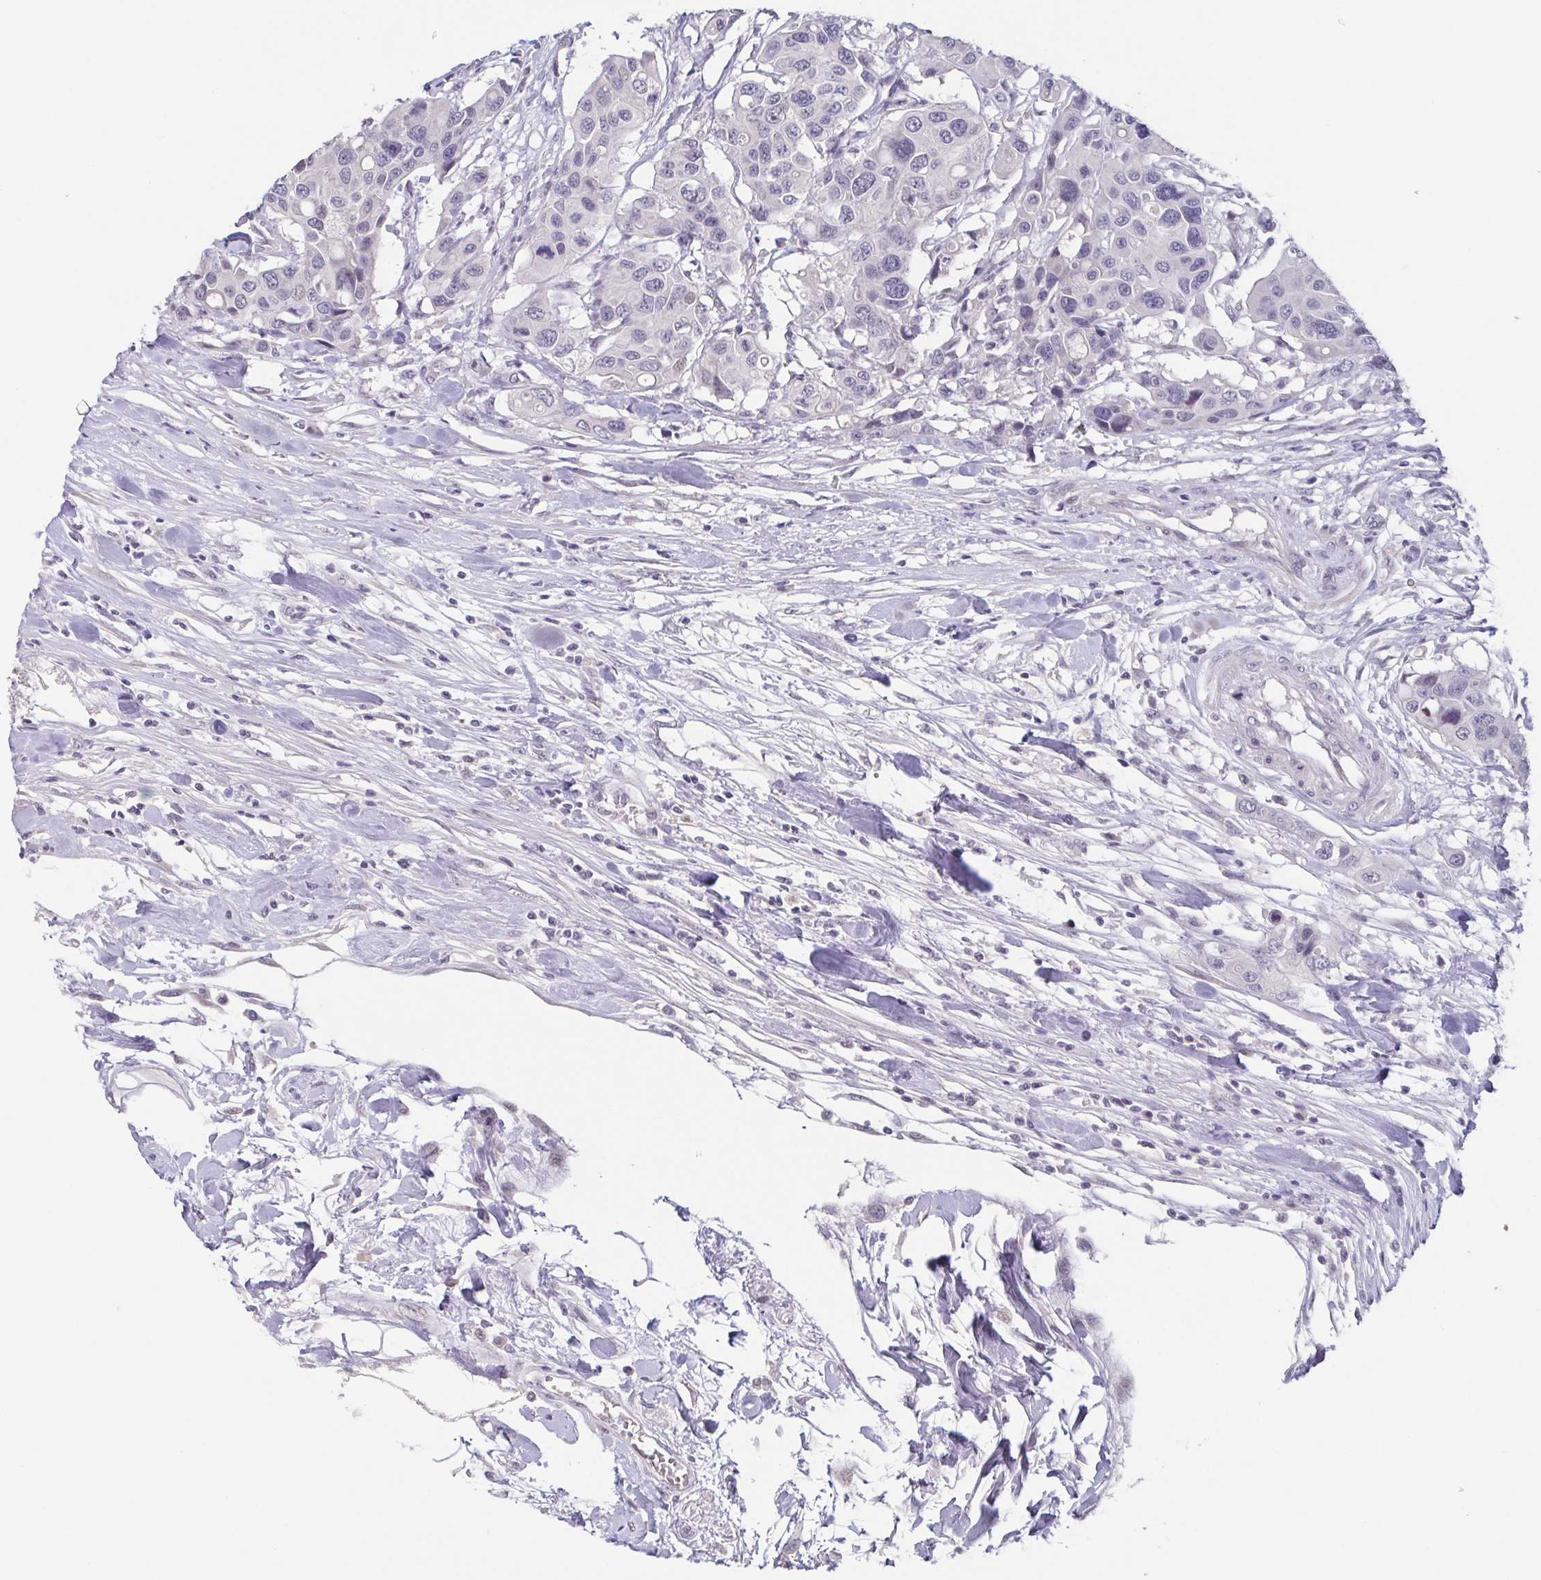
{"staining": {"intensity": "negative", "quantity": "none", "location": "none"}, "tissue": "colorectal cancer", "cell_type": "Tumor cells", "image_type": "cancer", "snomed": [{"axis": "morphology", "description": "Adenocarcinoma, NOS"}, {"axis": "topography", "description": "Colon"}], "caption": "Human colorectal adenocarcinoma stained for a protein using IHC shows no staining in tumor cells.", "gene": "GHRL", "patient": {"sex": "male", "age": 77}}